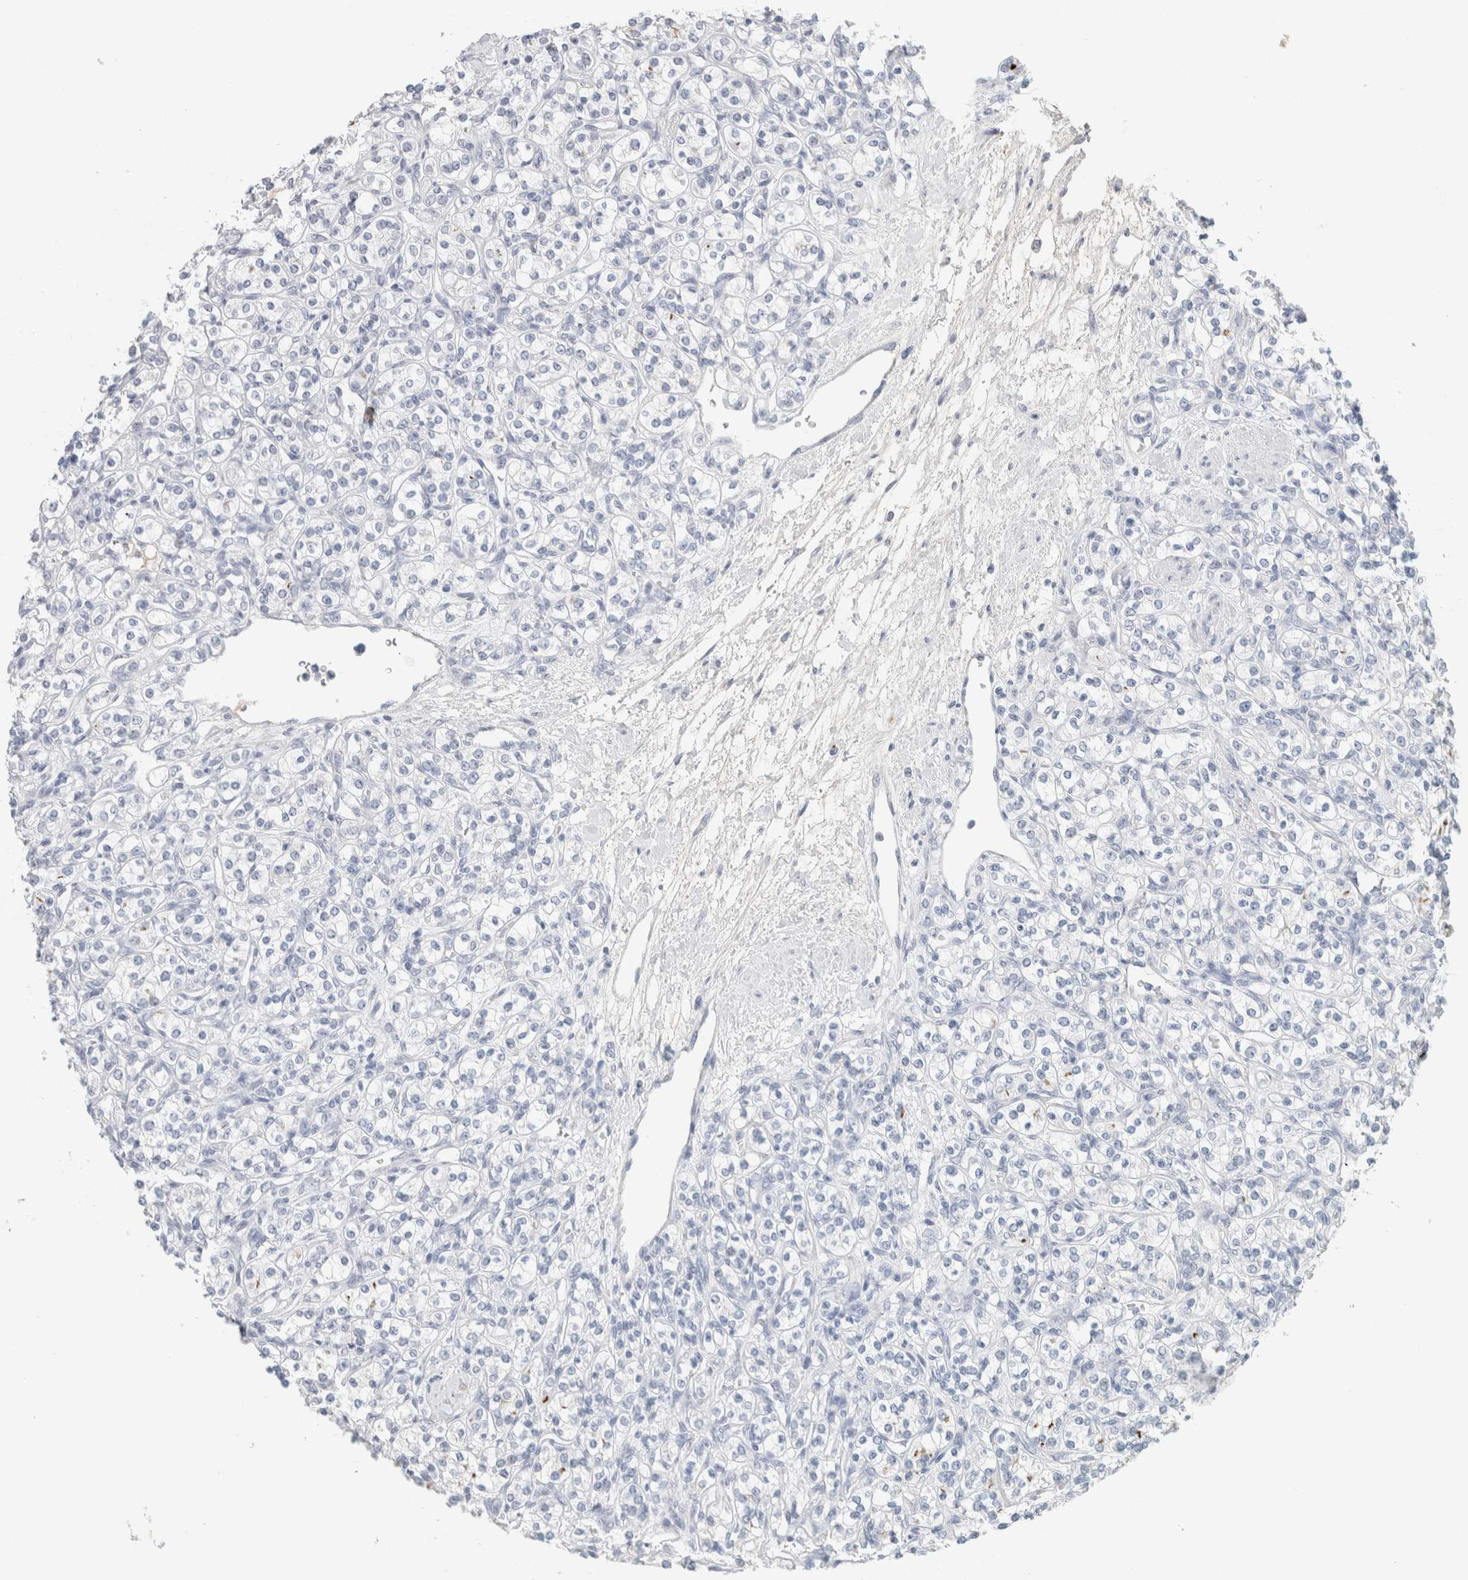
{"staining": {"intensity": "negative", "quantity": "none", "location": "none"}, "tissue": "renal cancer", "cell_type": "Tumor cells", "image_type": "cancer", "snomed": [{"axis": "morphology", "description": "Adenocarcinoma, NOS"}, {"axis": "topography", "description": "Kidney"}], "caption": "Renal cancer (adenocarcinoma) stained for a protein using immunohistochemistry (IHC) demonstrates no expression tumor cells.", "gene": "IL6", "patient": {"sex": "male", "age": 77}}